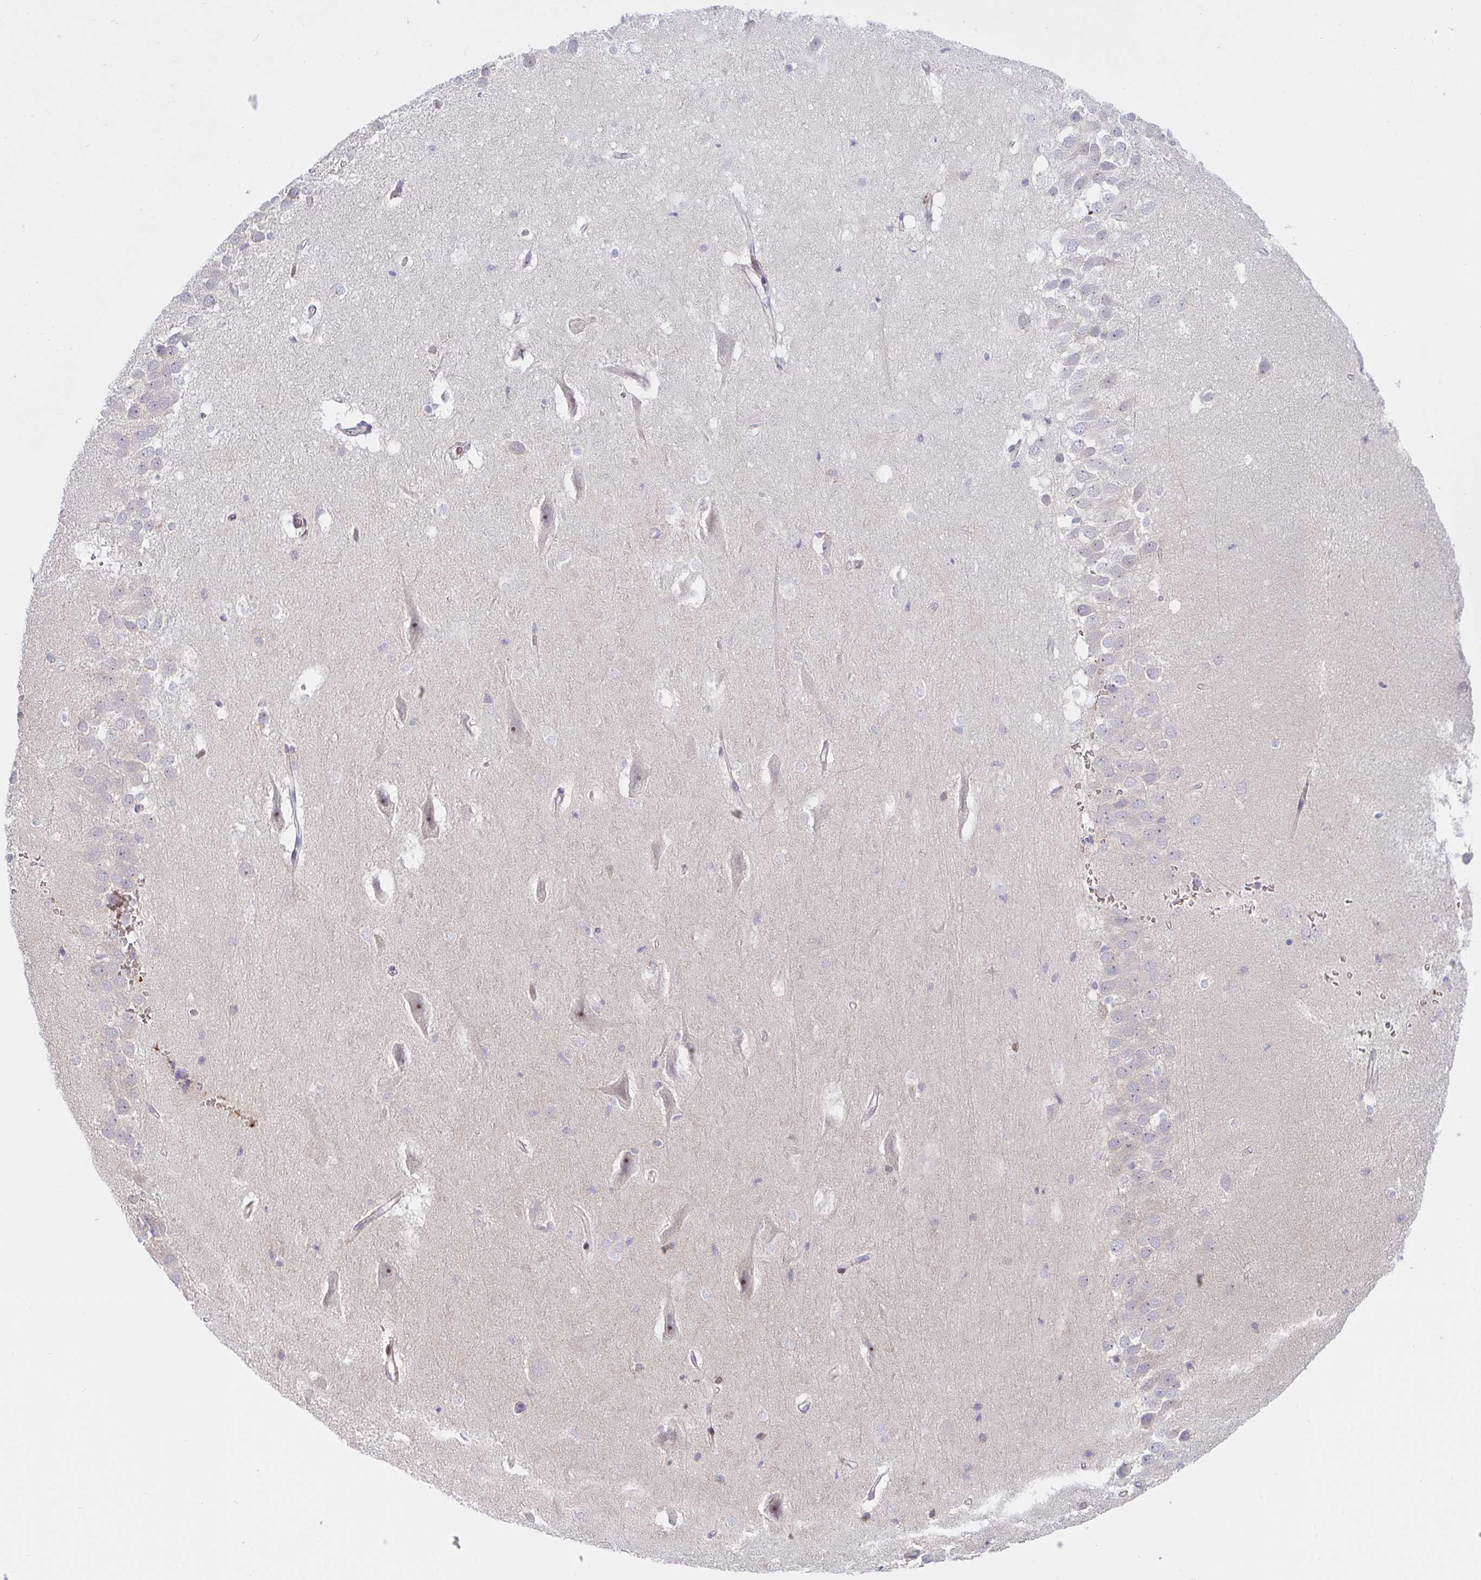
{"staining": {"intensity": "negative", "quantity": "none", "location": "none"}, "tissue": "hippocampus", "cell_type": "Glial cells", "image_type": "normal", "snomed": [{"axis": "morphology", "description": "Normal tissue, NOS"}, {"axis": "topography", "description": "Hippocampus"}], "caption": "High power microscopy histopathology image of an immunohistochemistry image of normal hippocampus, revealing no significant expression in glial cells.", "gene": "TNFSF4", "patient": {"sex": "male", "age": 26}}